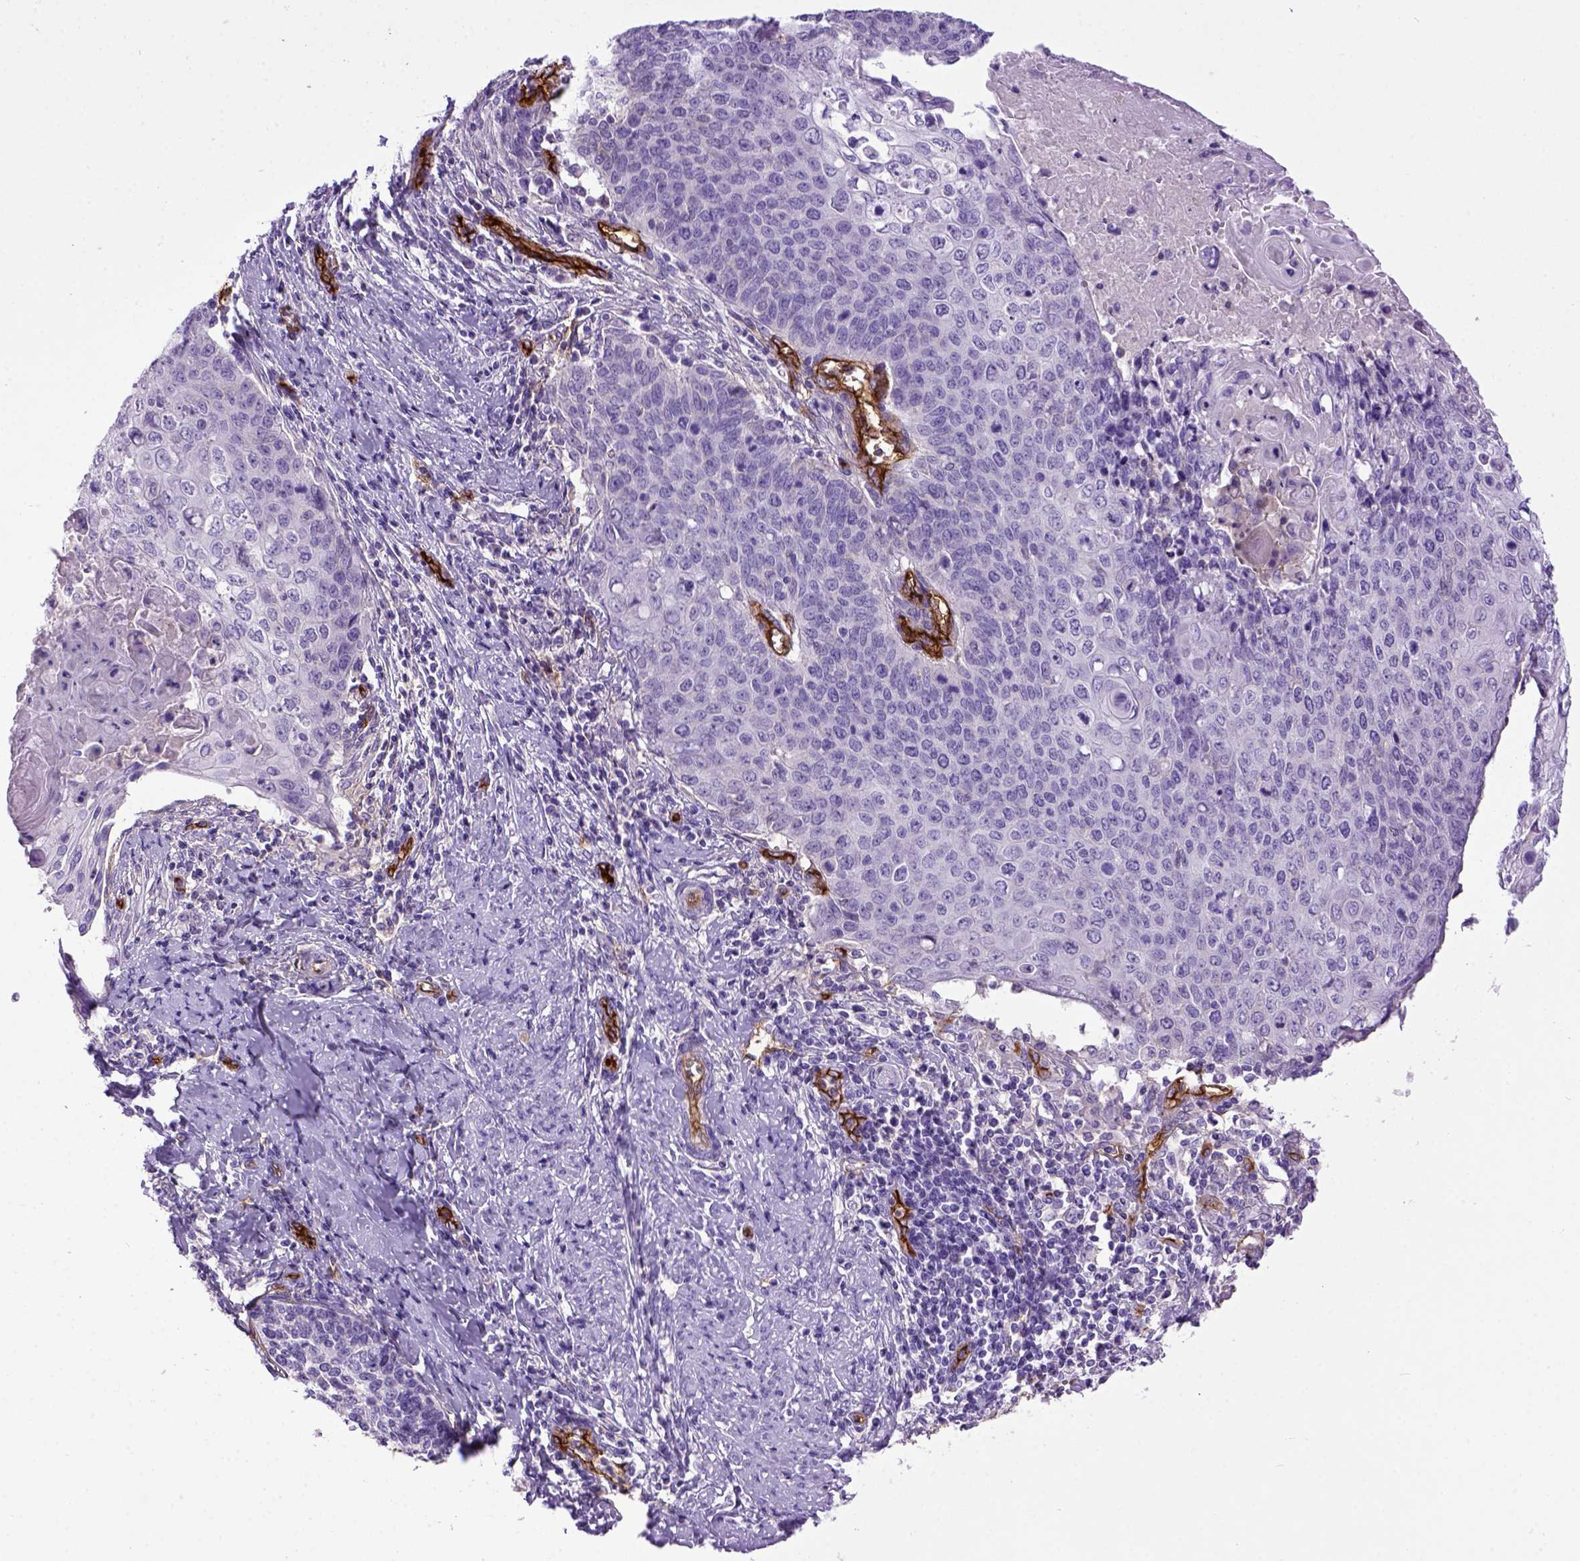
{"staining": {"intensity": "negative", "quantity": "none", "location": "none"}, "tissue": "cervical cancer", "cell_type": "Tumor cells", "image_type": "cancer", "snomed": [{"axis": "morphology", "description": "Squamous cell carcinoma, NOS"}, {"axis": "topography", "description": "Cervix"}], "caption": "Immunohistochemistry image of cervical squamous cell carcinoma stained for a protein (brown), which reveals no staining in tumor cells. (DAB (3,3'-diaminobenzidine) IHC visualized using brightfield microscopy, high magnification).", "gene": "ENG", "patient": {"sex": "female", "age": 39}}